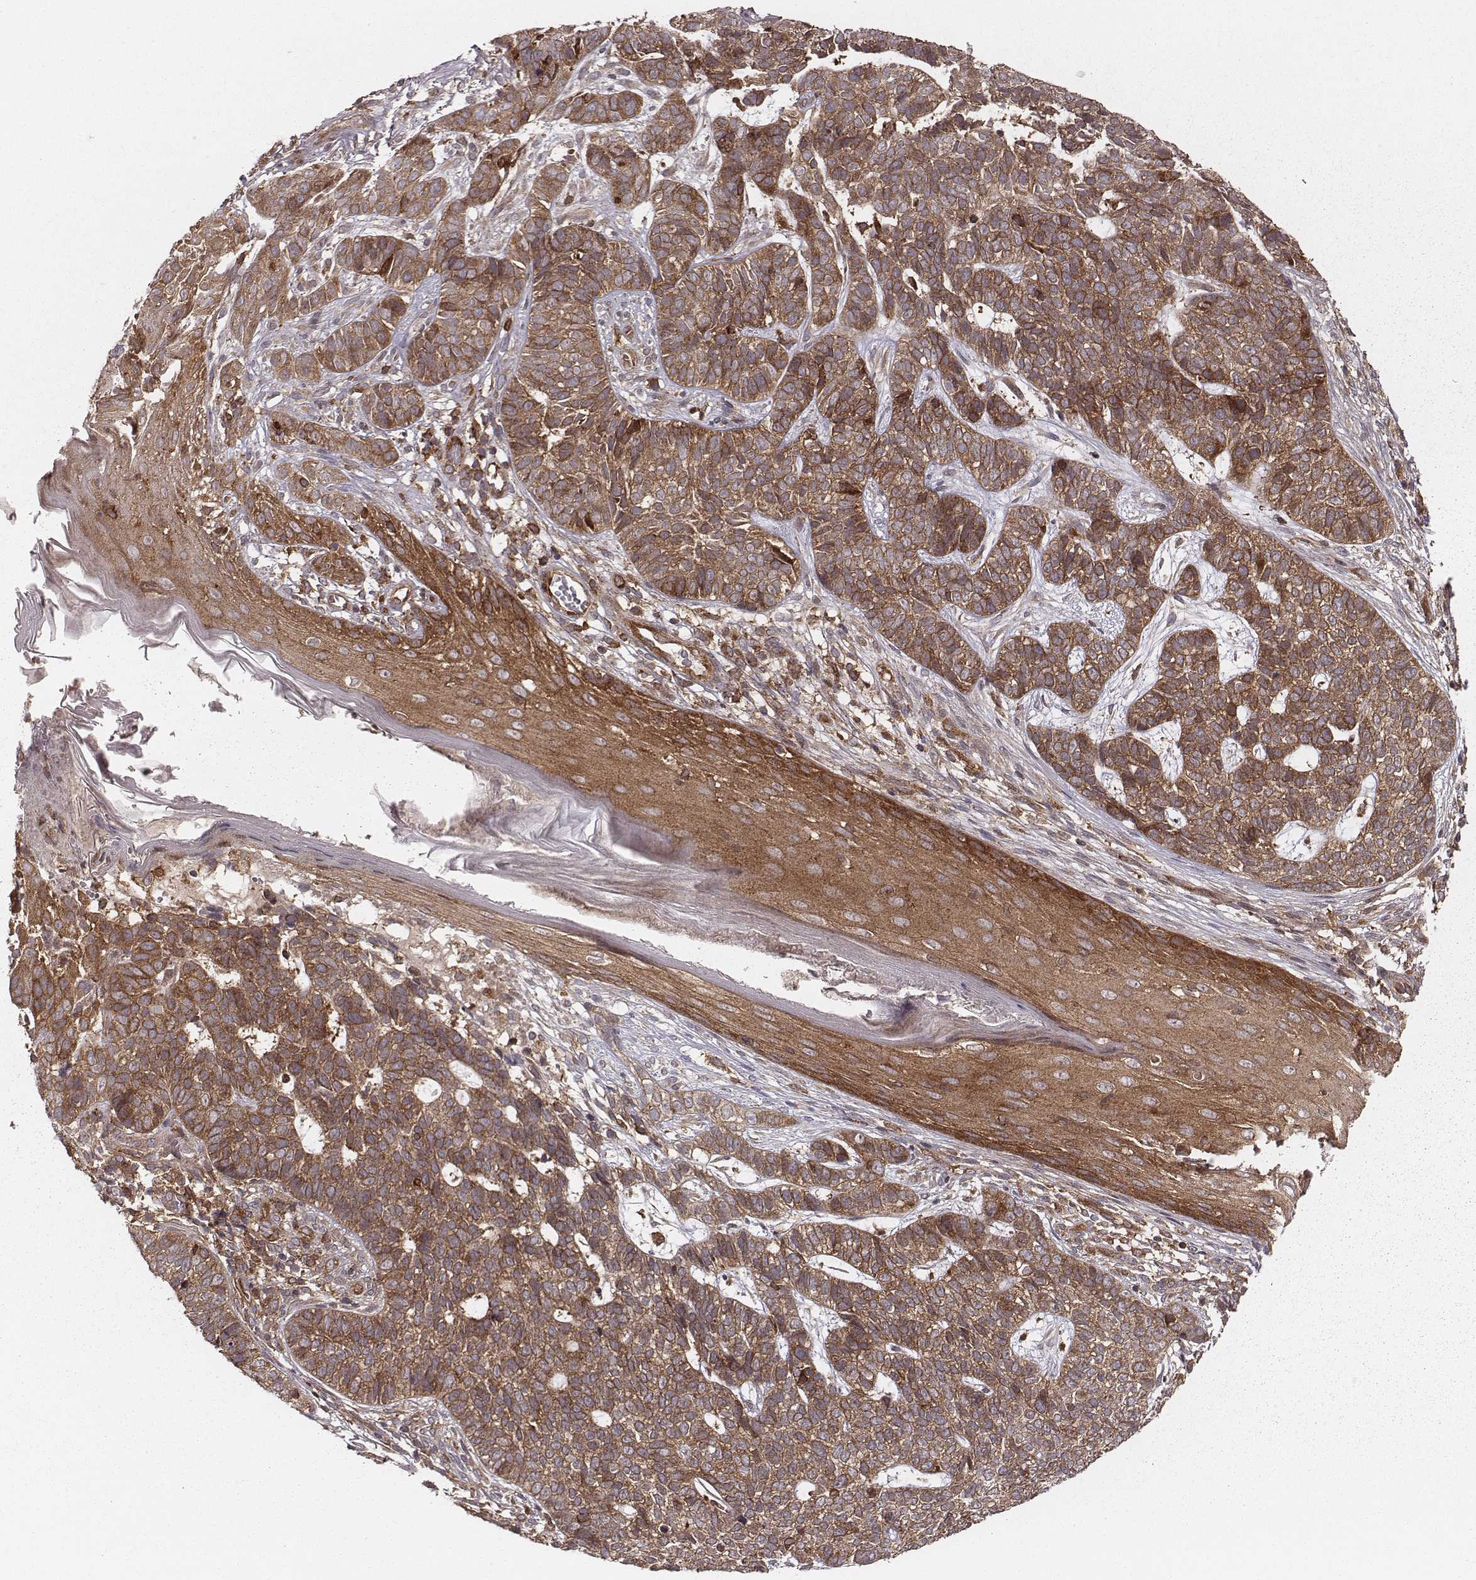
{"staining": {"intensity": "moderate", "quantity": ">75%", "location": "cytoplasmic/membranous"}, "tissue": "skin cancer", "cell_type": "Tumor cells", "image_type": "cancer", "snomed": [{"axis": "morphology", "description": "Basal cell carcinoma"}, {"axis": "topography", "description": "Skin"}], "caption": "Immunohistochemical staining of human skin basal cell carcinoma reveals medium levels of moderate cytoplasmic/membranous protein positivity in about >75% of tumor cells.", "gene": "VPS26A", "patient": {"sex": "female", "age": 69}}